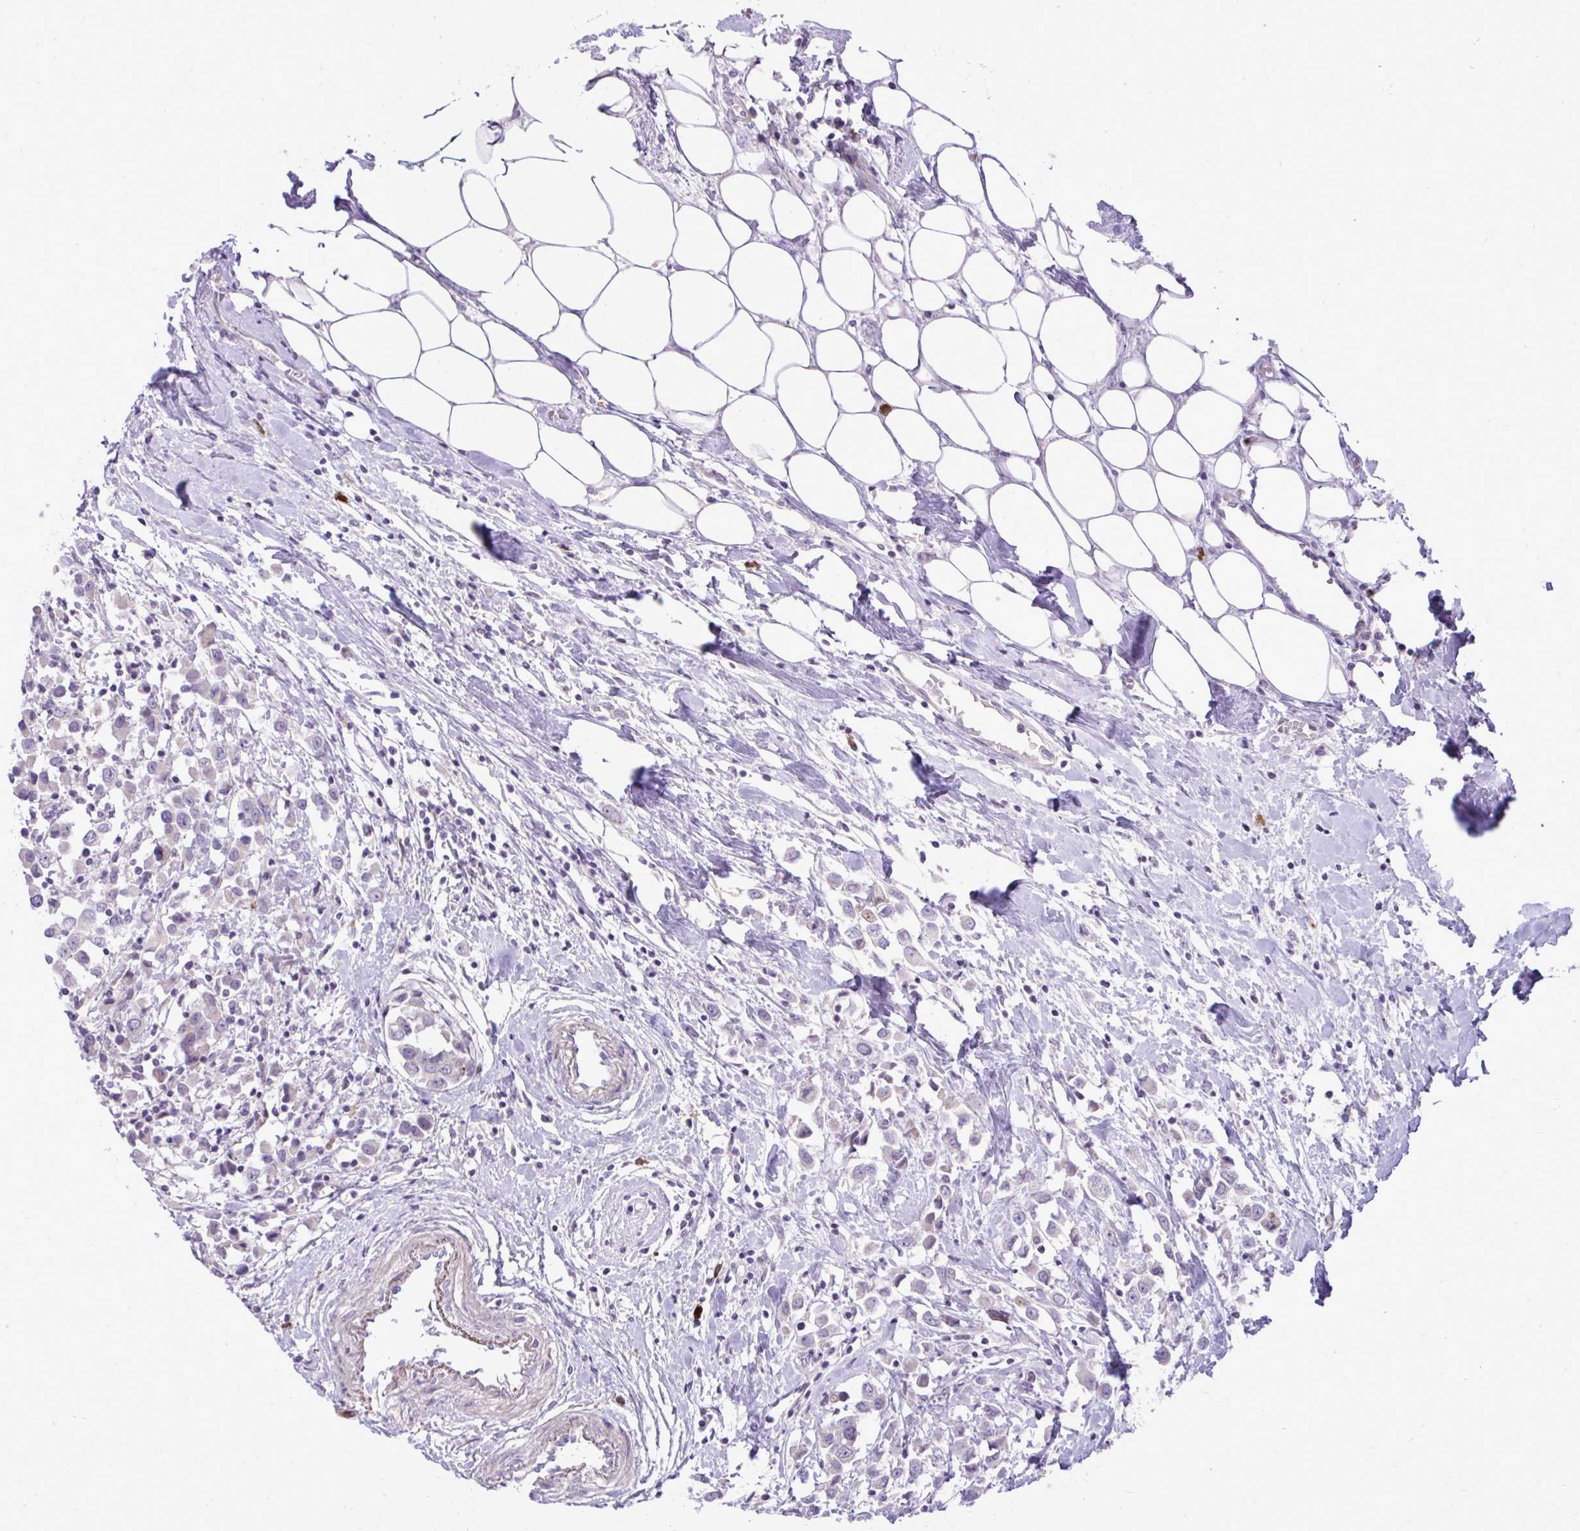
{"staining": {"intensity": "negative", "quantity": "none", "location": "none"}, "tissue": "breast cancer", "cell_type": "Tumor cells", "image_type": "cancer", "snomed": [{"axis": "morphology", "description": "Duct carcinoma"}, {"axis": "topography", "description": "Breast"}], "caption": "Immunohistochemical staining of intraductal carcinoma (breast) shows no significant staining in tumor cells.", "gene": "SPAG1", "patient": {"sex": "female", "age": 61}}